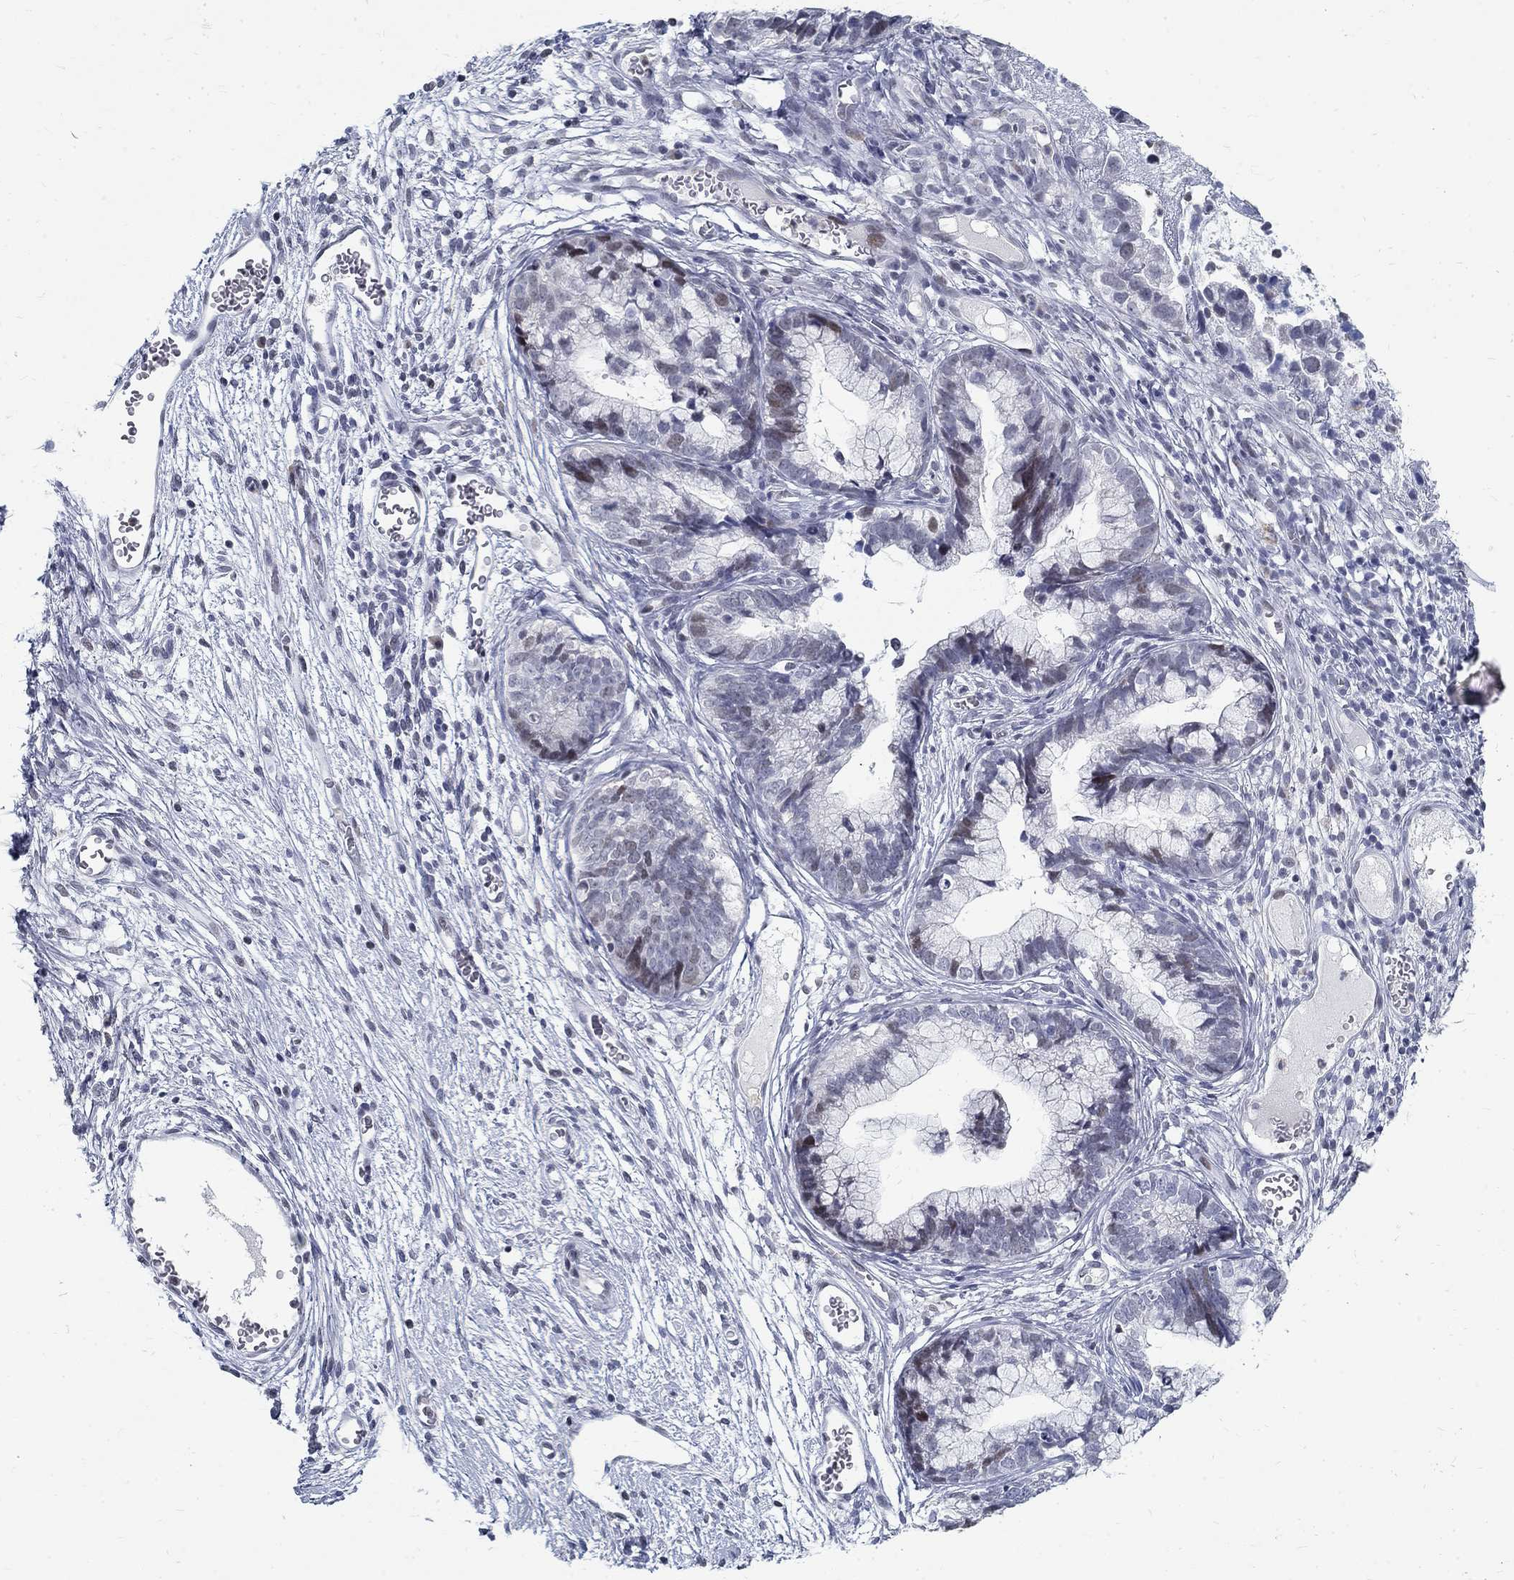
{"staining": {"intensity": "moderate", "quantity": "<25%", "location": "nuclear"}, "tissue": "cervical cancer", "cell_type": "Tumor cells", "image_type": "cancer", "snomed": [{"axis": "morphology", "description": "Adenocarcinoma, NOS"}, {"axis": "topography", "description": "Cervix"}], "caption": "Immunohistochemistry (IHC) of human adenocarcinoma (cervical) shows low levels of moderate nuclear staining in approximately <25% of tumor cells.", "gene": "BHLHE22", "patient": {"sex": "female", "age": 44}}